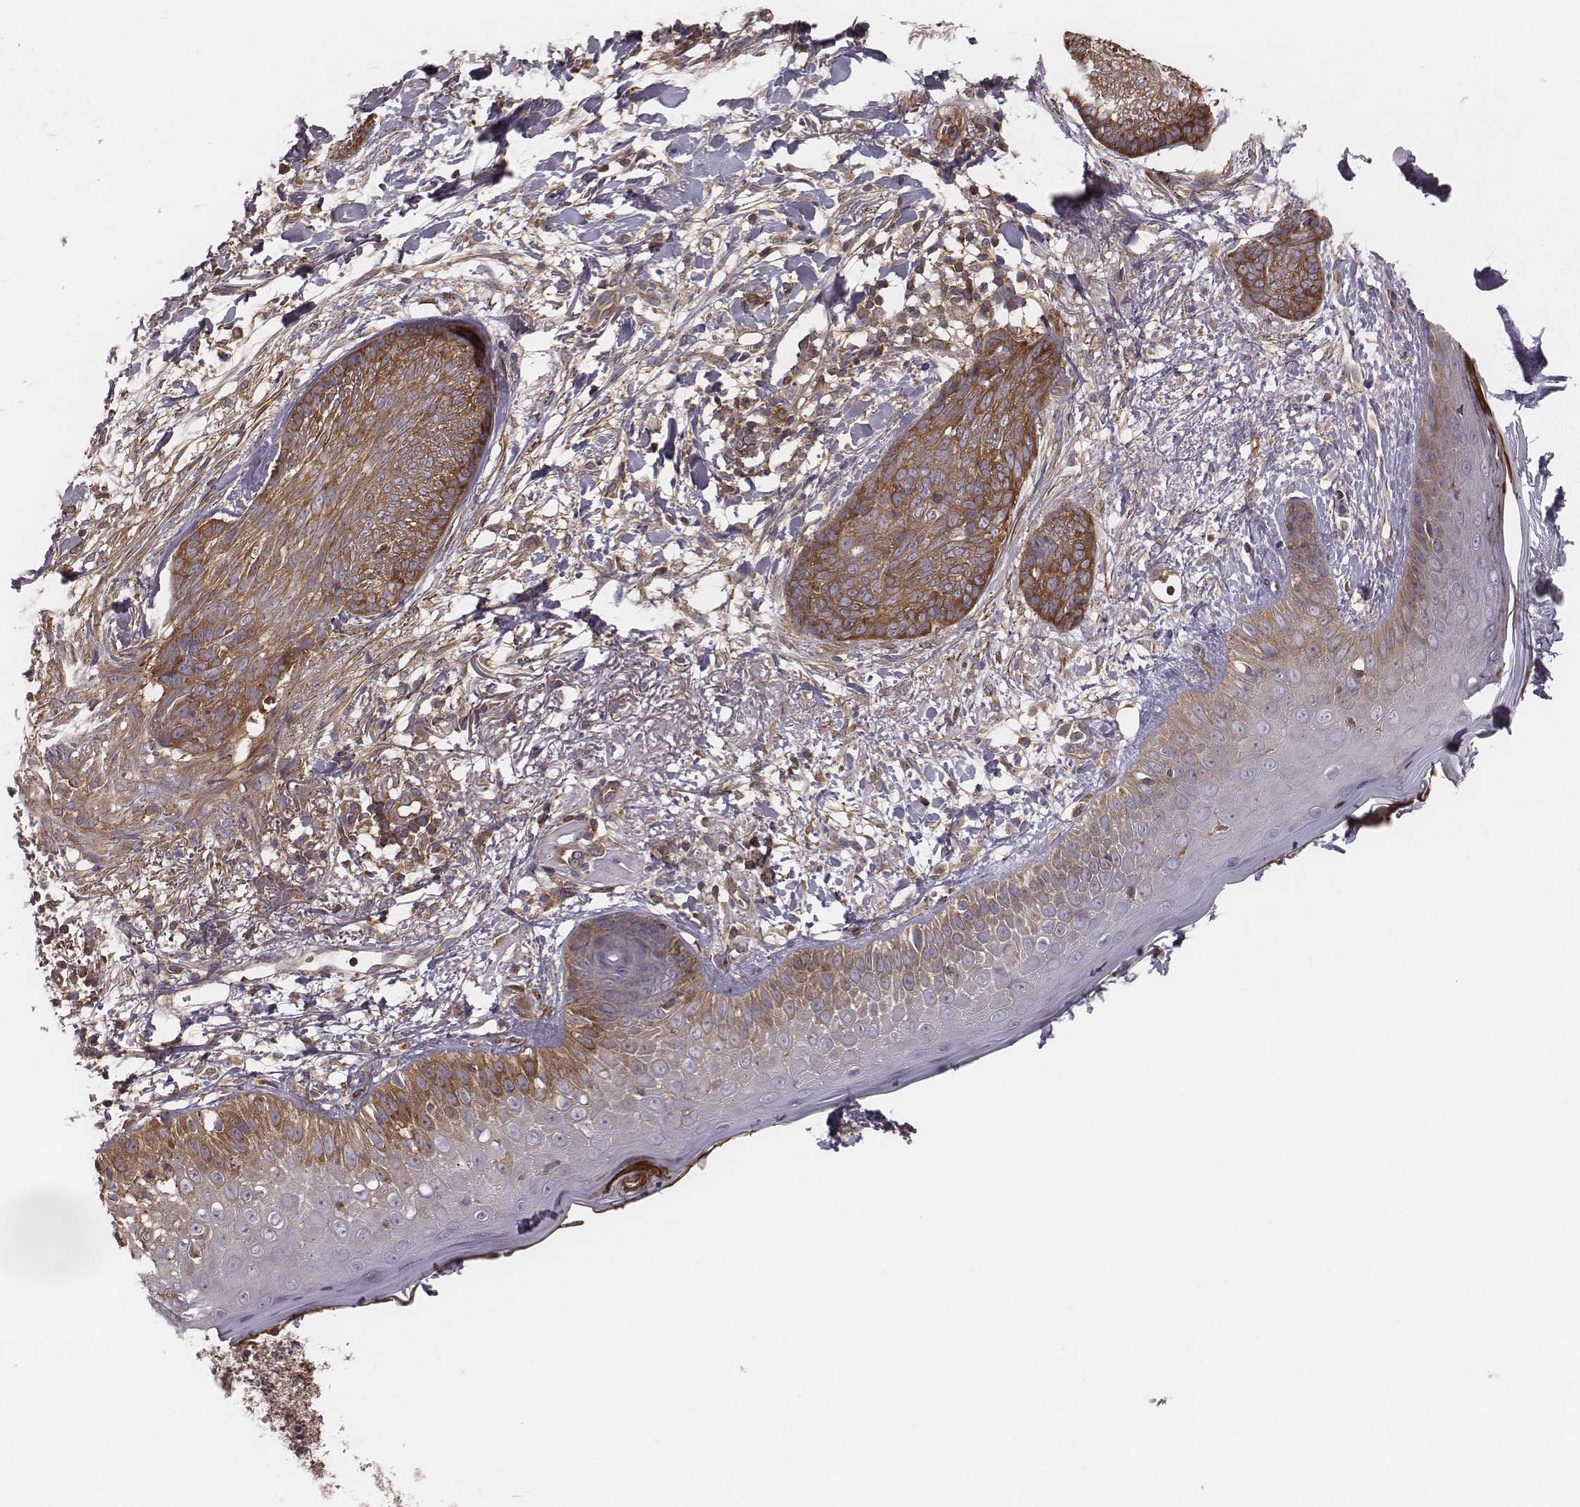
{"staining": {"intensity": "moderate", "quantity": ">75%", "location": "cytoplasmic/membranous"}, "tissue": "skin cancer", "cell_type": "Tumor cells", "image_type": "cancer", "snomed": [{"axis": "morphology", "description": "Normal tissue, NOS"}, {"axis": "morphology", "description": "Basal cell carcinoma"}, {"axis": "topography", "description": "Skin"}], "caption": "IHC histopathology image of neoplastic tissue: basal cell carcinoma (skin) stained using immunohistochemistry (IHC) shows medium levels of moderate protein expression localized specifically in the cytoplasmic/membranous of tumor cells, appearing as a cytoplasmic/membranous brown color.", "gene": "CAD", "patient": {"sex": "male", "age": 84}}